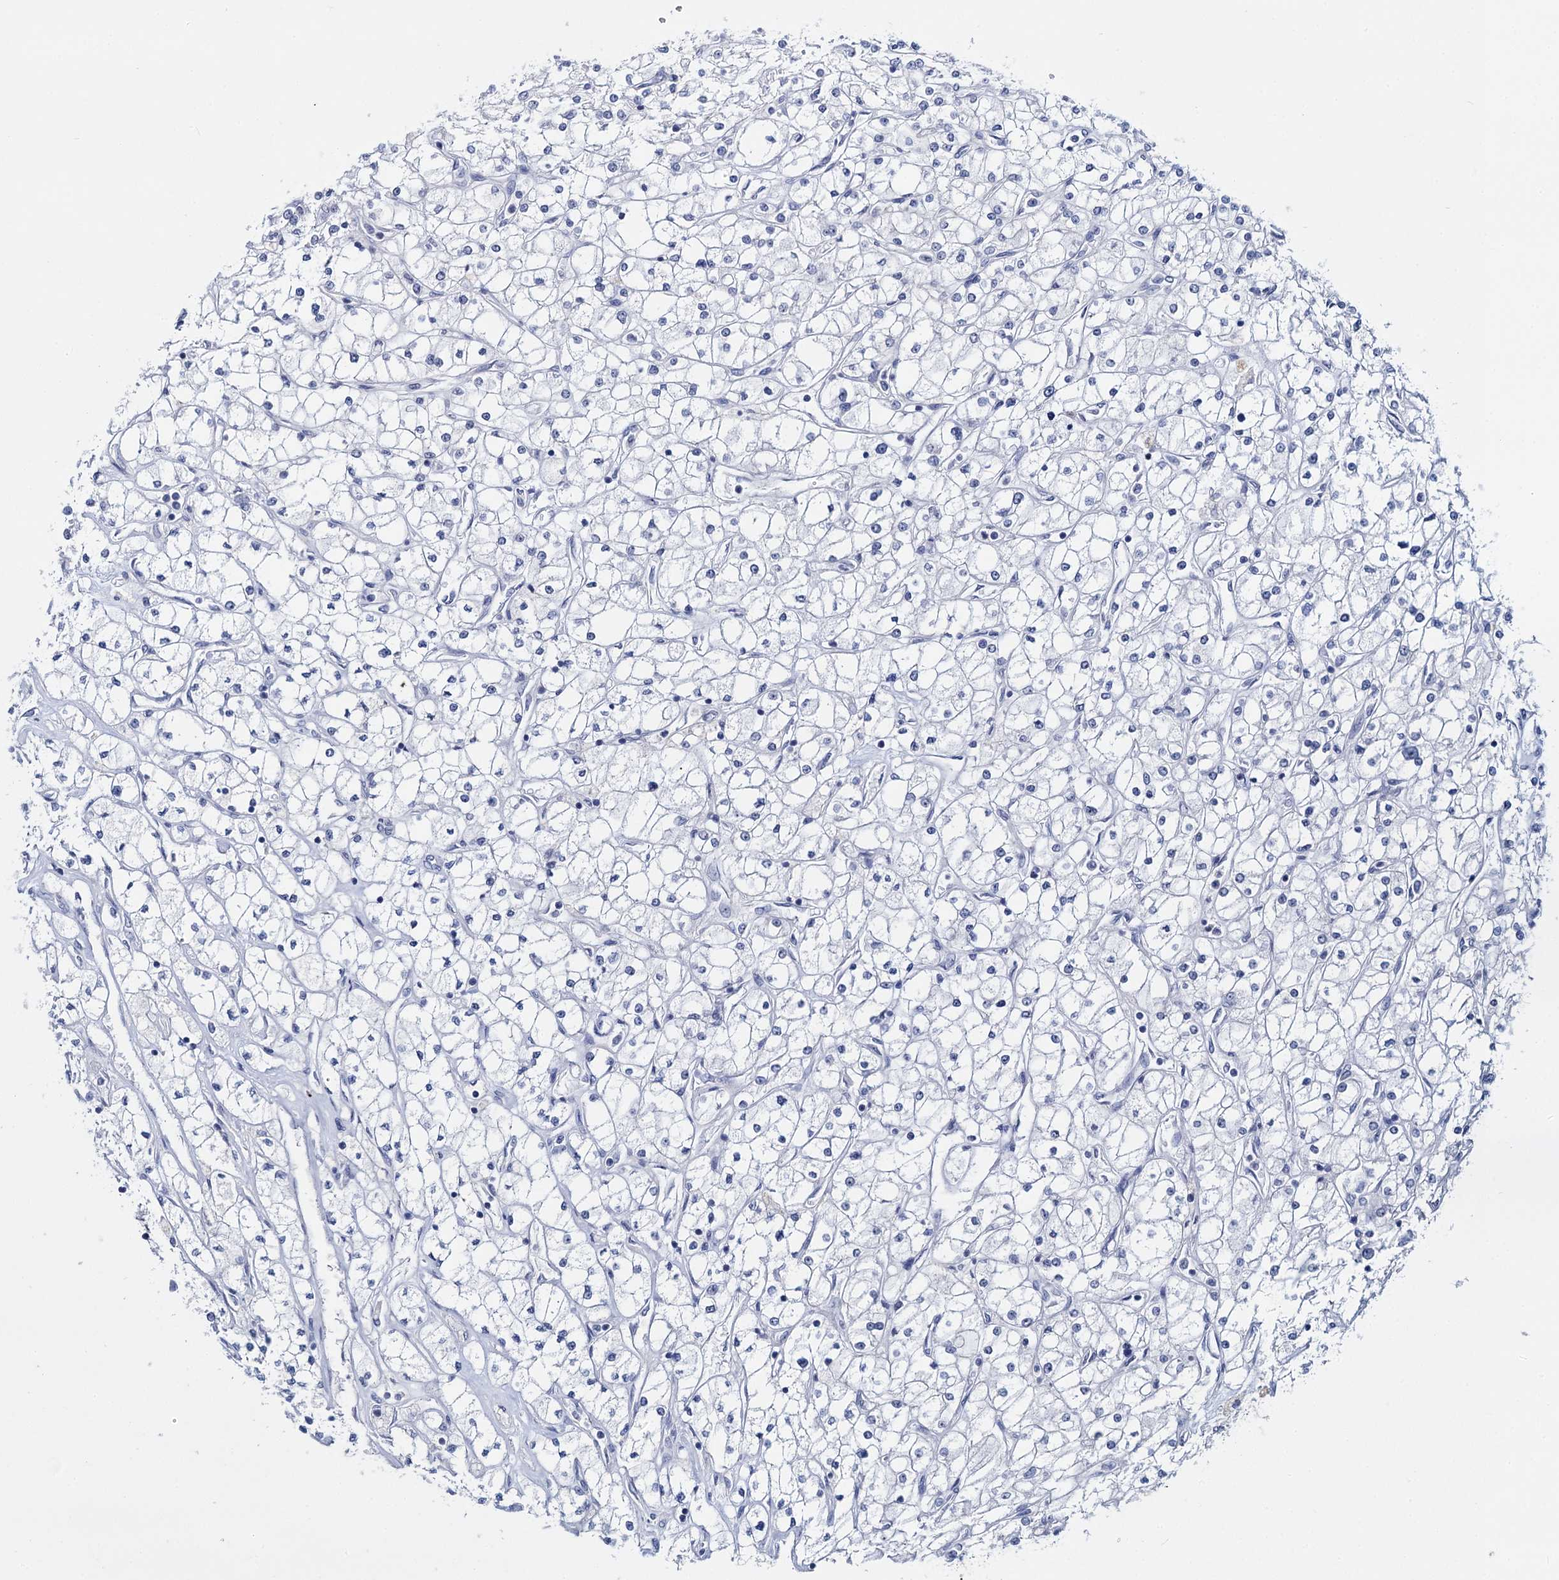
{"staining": {"intensity": "negative", "quantity": "none", "location": "none"}, "tissue": "renal cancer", "cell_type": "Tumor cells", "image_type": "cancer", "snomed": [{"axis": "morphology", "description": "Adenocarcinoma, NOS"}, {"axis": "topography", "description": "Kidney"}], "caption": "An immunohistochemistry (IHC) histopathology image of renal adenocarcinoma is shown. There is no staining in tumor cells of renal adenocarcinoma.", "gene": "SFN", "patient": {"sex": "male", "age": 80}}